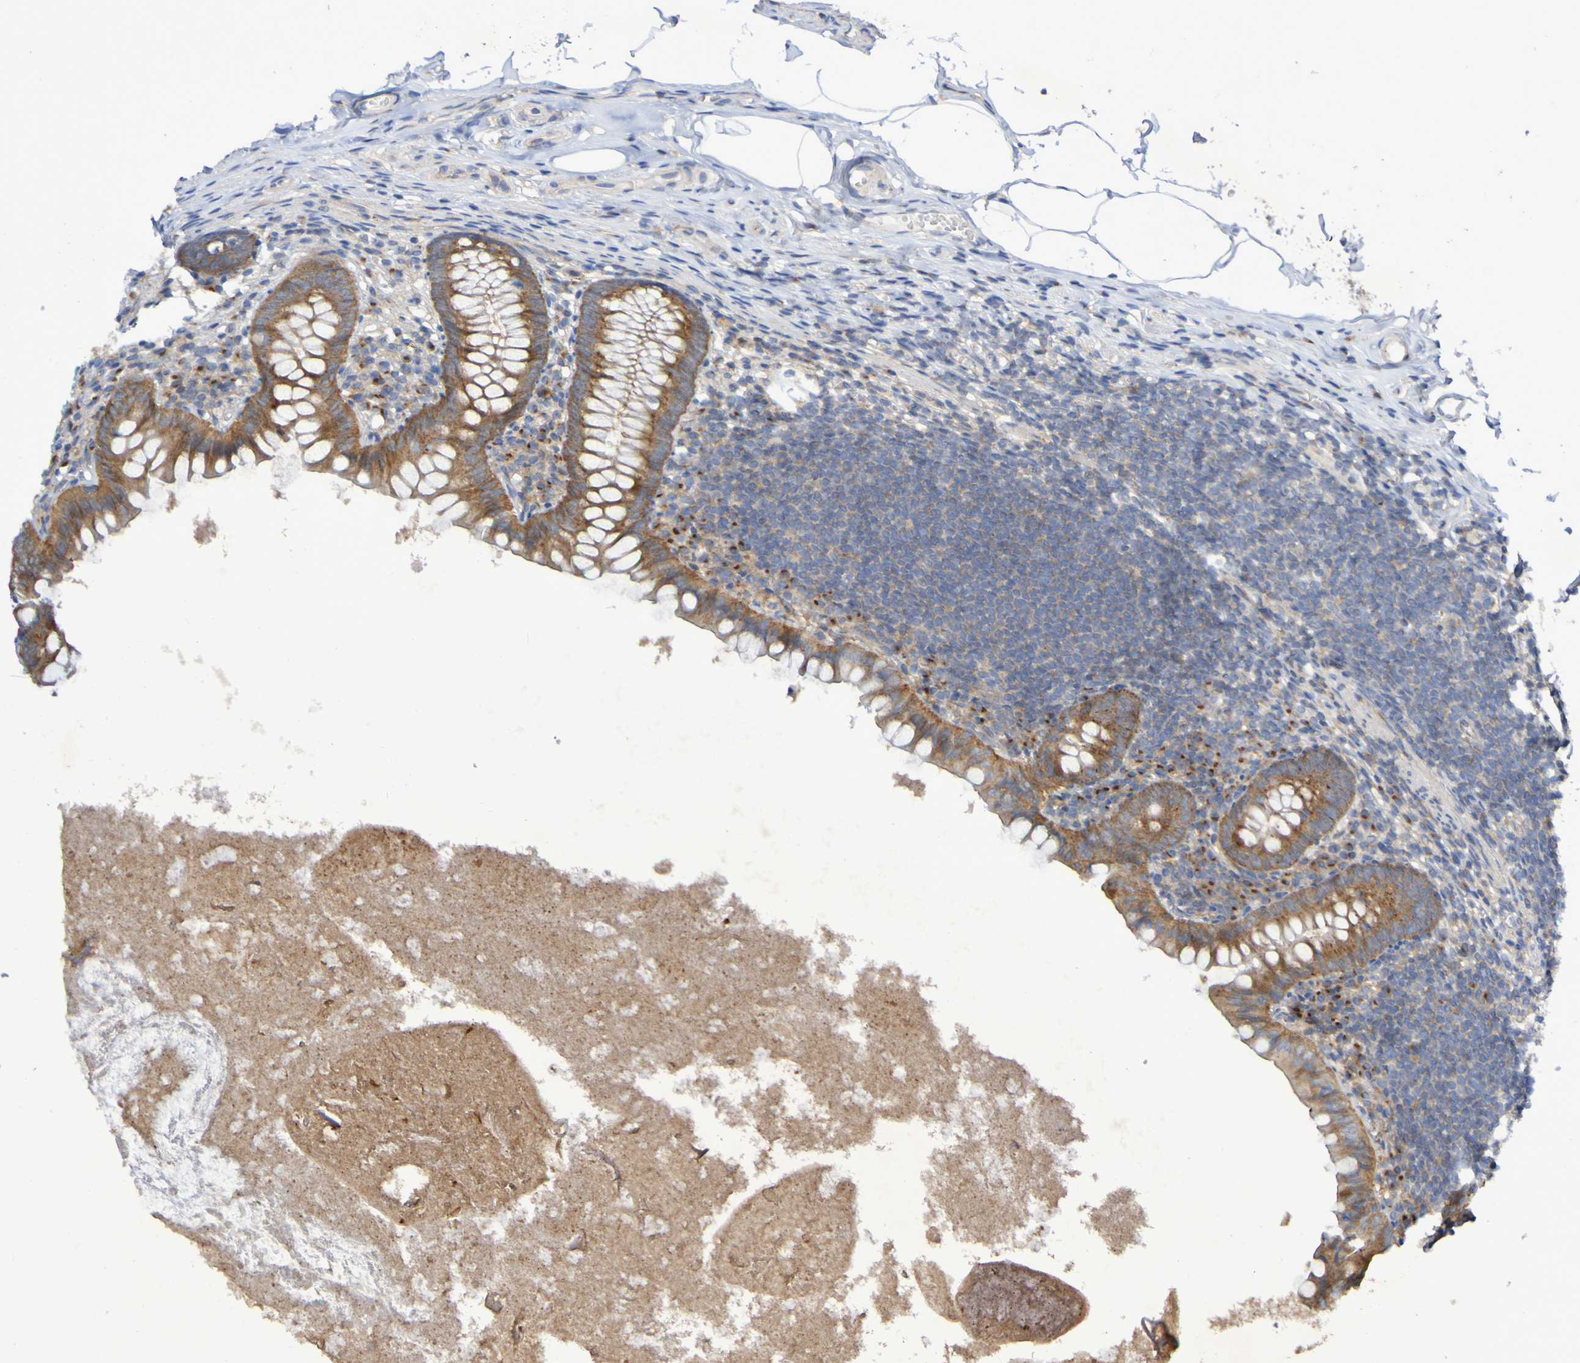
{"staining": {"intensity": "moderate", "quantity": ">75%", "location": "cytoplasmic/membranous"}, "tissue": "appendix", "cell_type": "Glandular cells", "image_type": "normal", "snomed": [{"axis": "morphology", "description": "Normal tissue, NOS"}, {"axis": "topography", "description": "Appendix"}], "caption": "Immunohistochemical staining of unremarkable human appendix exhibits medium levels of moderate cytoplasmic/membranous expression in approximately >75% of glandular cells.", "gene": "LMBRD2", "patient": {"sex": "male", "age": 52}}